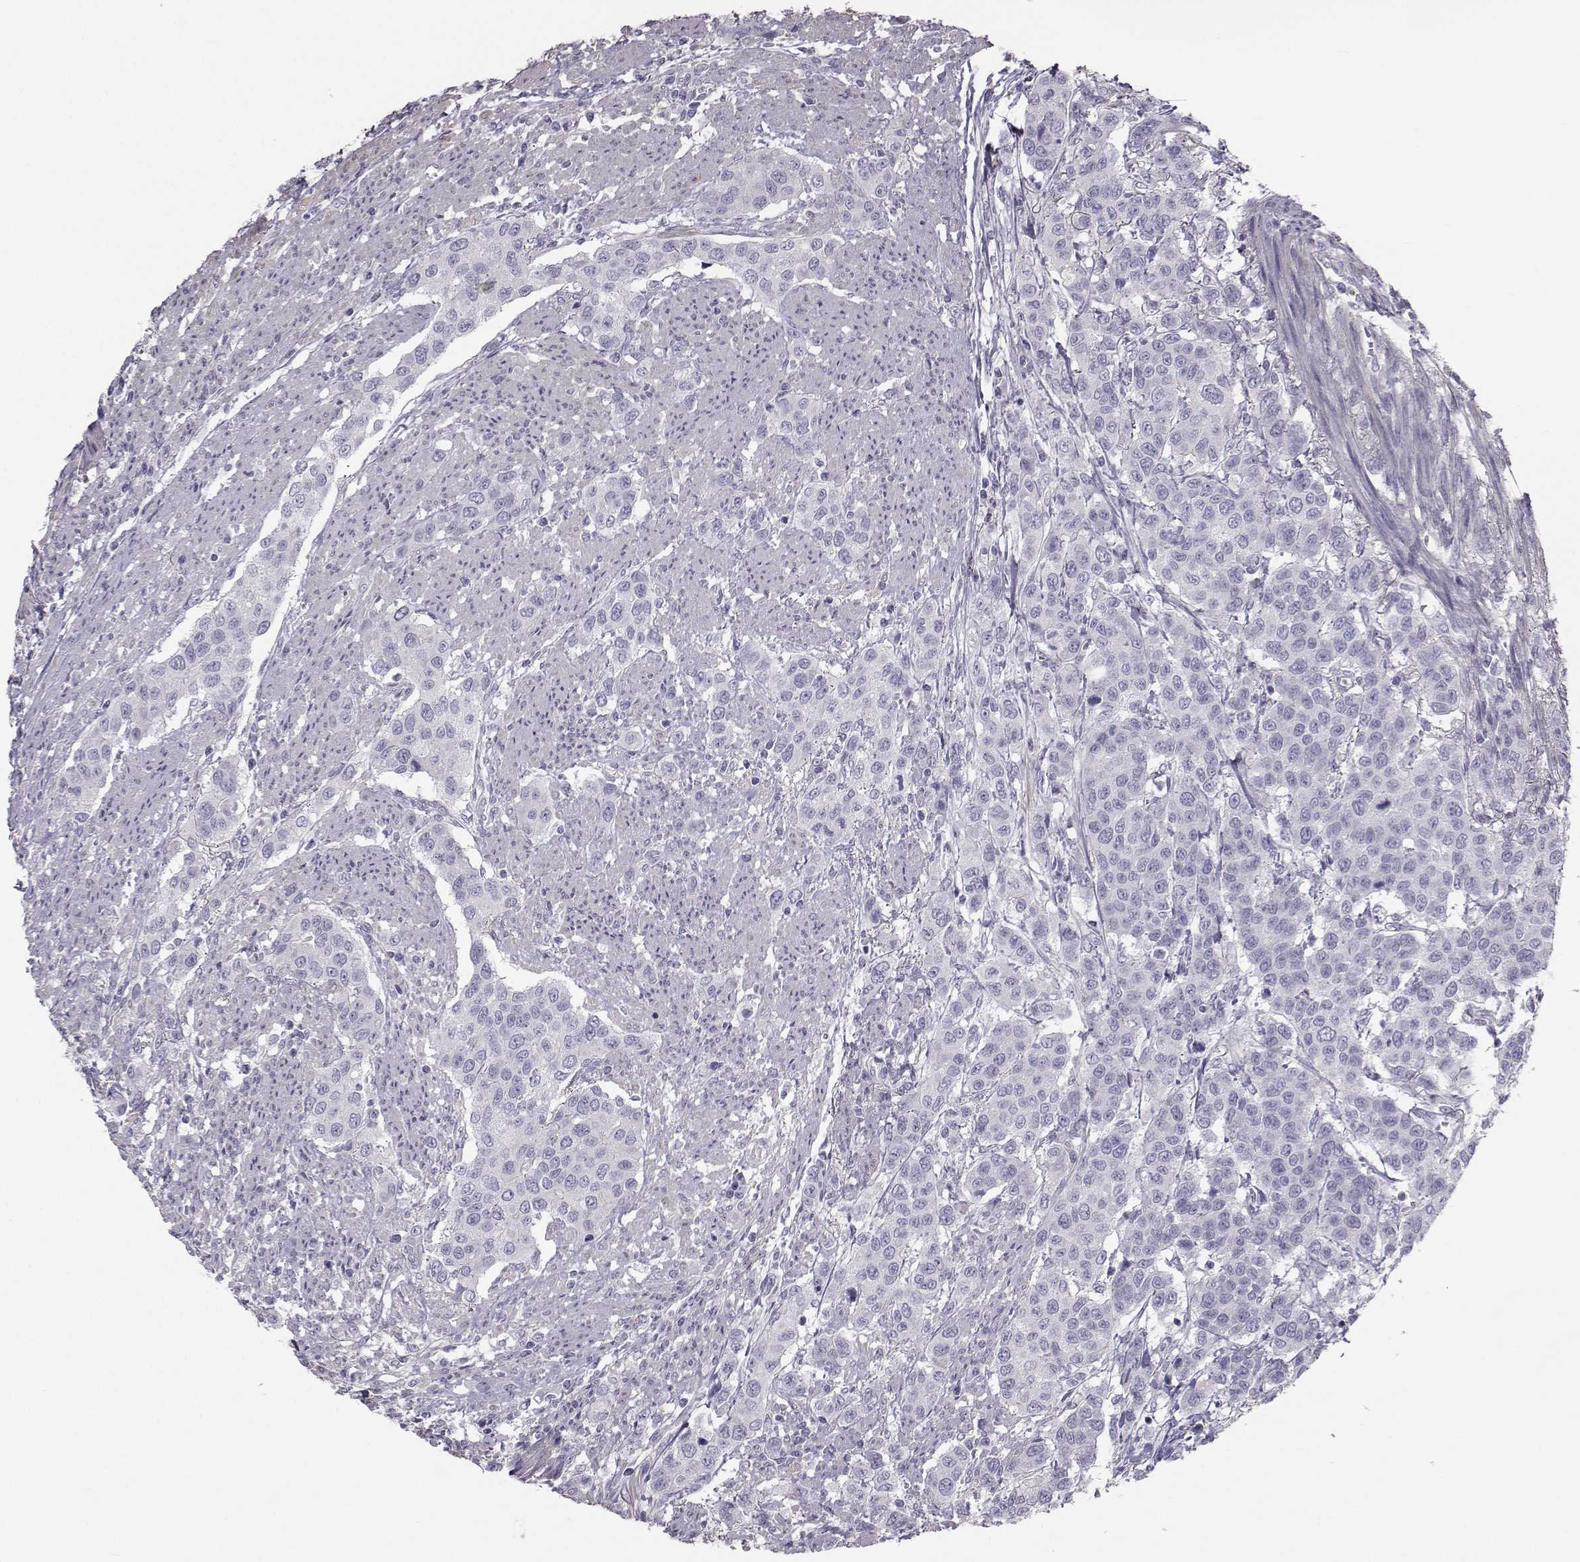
{"staining": {"intensity": "negative", "quantity": "none", "location": "none"}, "tissue": "urothelial cancer", "cell_type": "Tumor cells", "image_type": "cancer", "snomed": [{"axis": "morphology", "description": "Urothelial carcinoma, High grade"}, {"axis": "topography", "description": "Urinary bladder"}], "caption": "High power microscopy photomicrograph of an immunohistochemistry (IHC) micrograph of high-grade urothelial carcinoma, revealing no significant staining in tumor cells. The staining was performed using DAB to visualize the protein expression in brown, while the nuclei were stained in blue with hematoxylin (Magnification: 20x).", "gene": "GARIN3", "patient": {"sex": "female", "age": 58}}